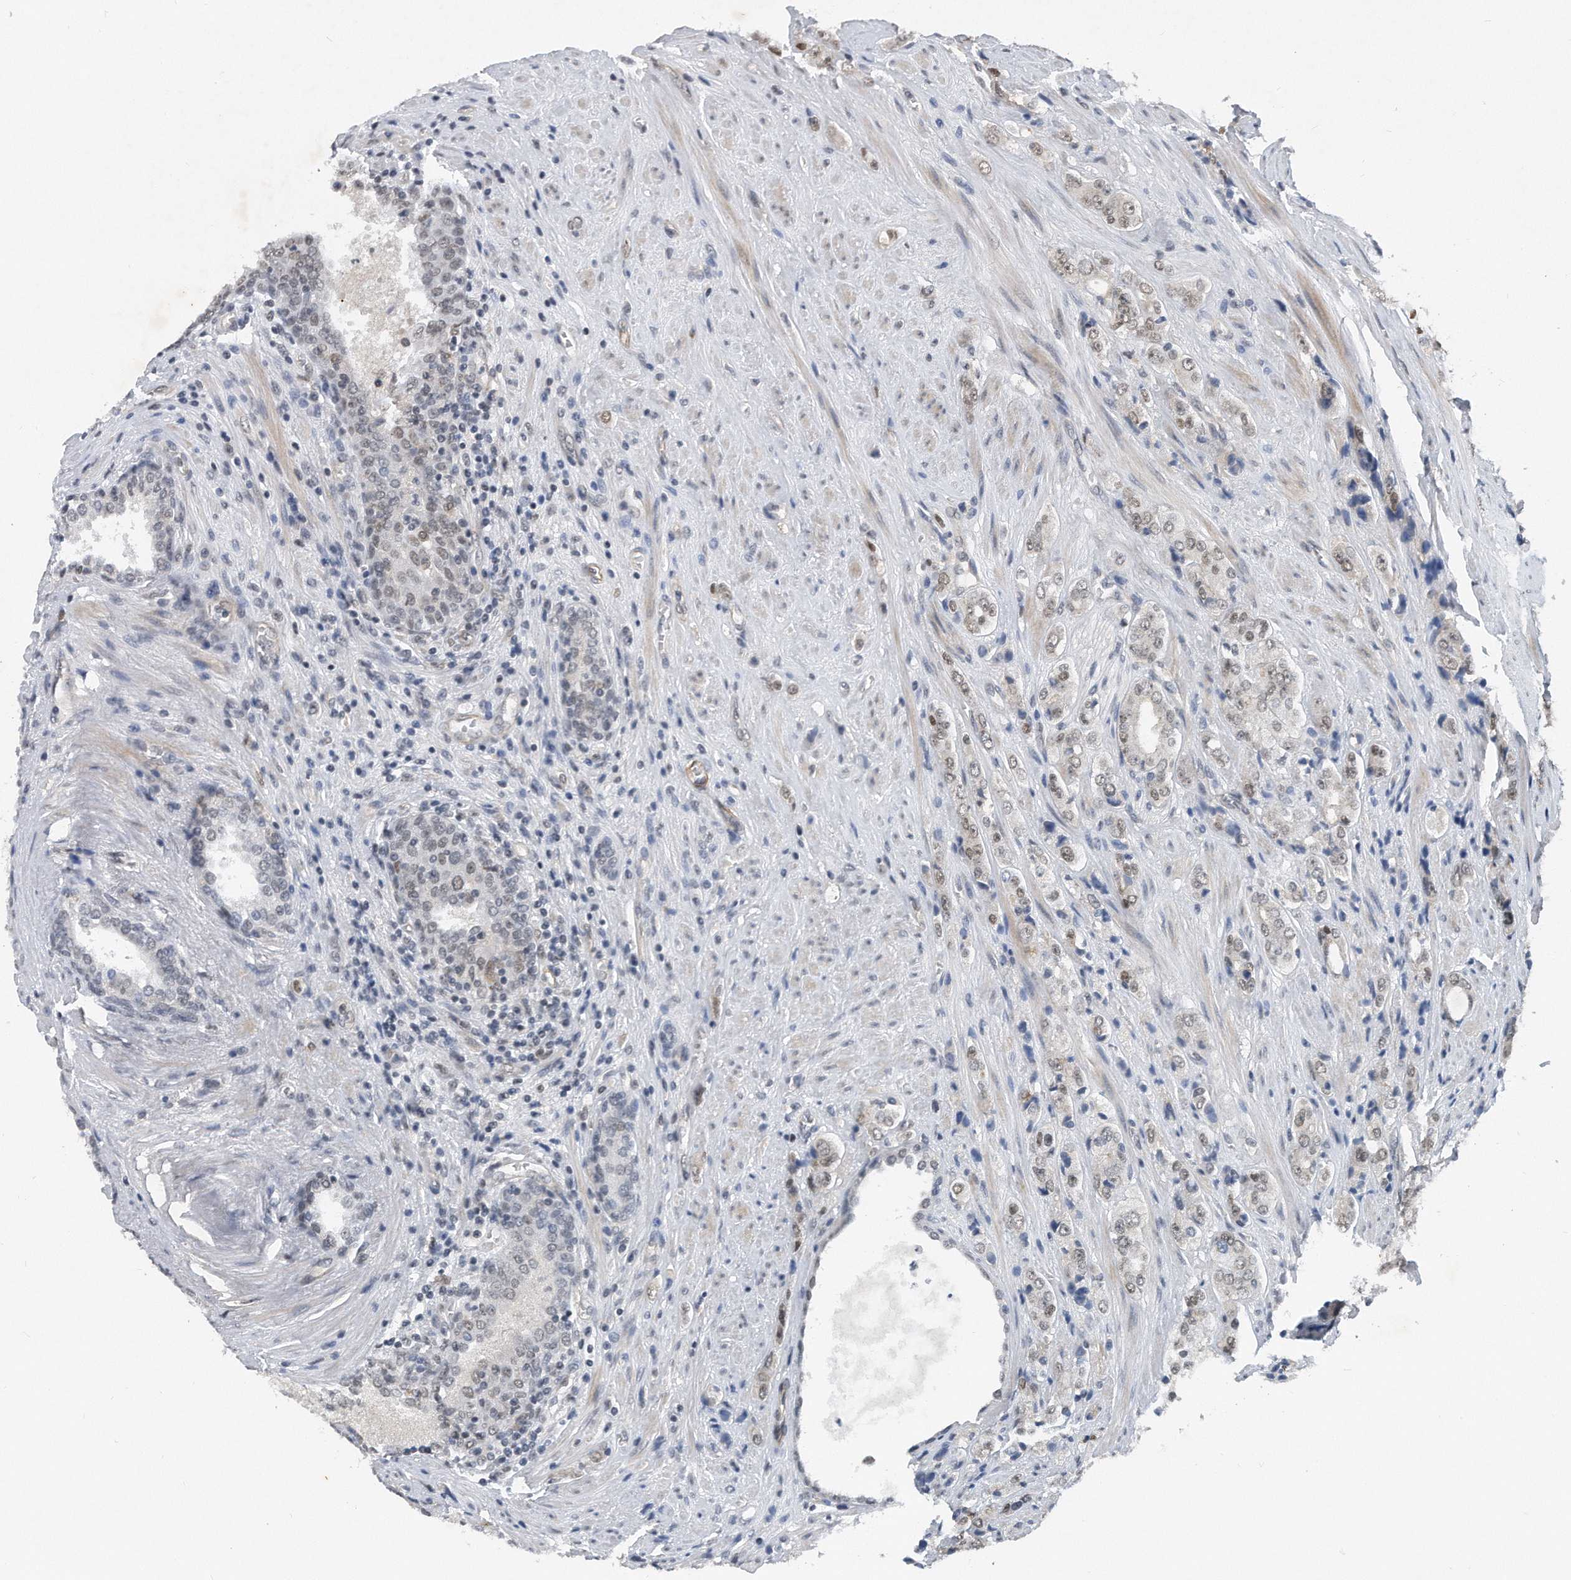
{"staining": {"intensity": "weak", "quantity": "<25%", "location": "nuclear"}, "tissue": "prostate cancer", "cell_type": "Tumor cells", "image_type": "cancer", "snomed": [{"axis": "morphology", "description": "Adenocarcinoma, High grade"}, {"axis": "topography", "description": "Prostate"}], "caption": "Prostate adenocarcinoma (high-grade) stained for a protein using immunohistochemistry (IHC) demonstrates no positivity tumor cells.", "gene": "TP53INP1", "patient": {"sex": "male", "age": 61}}